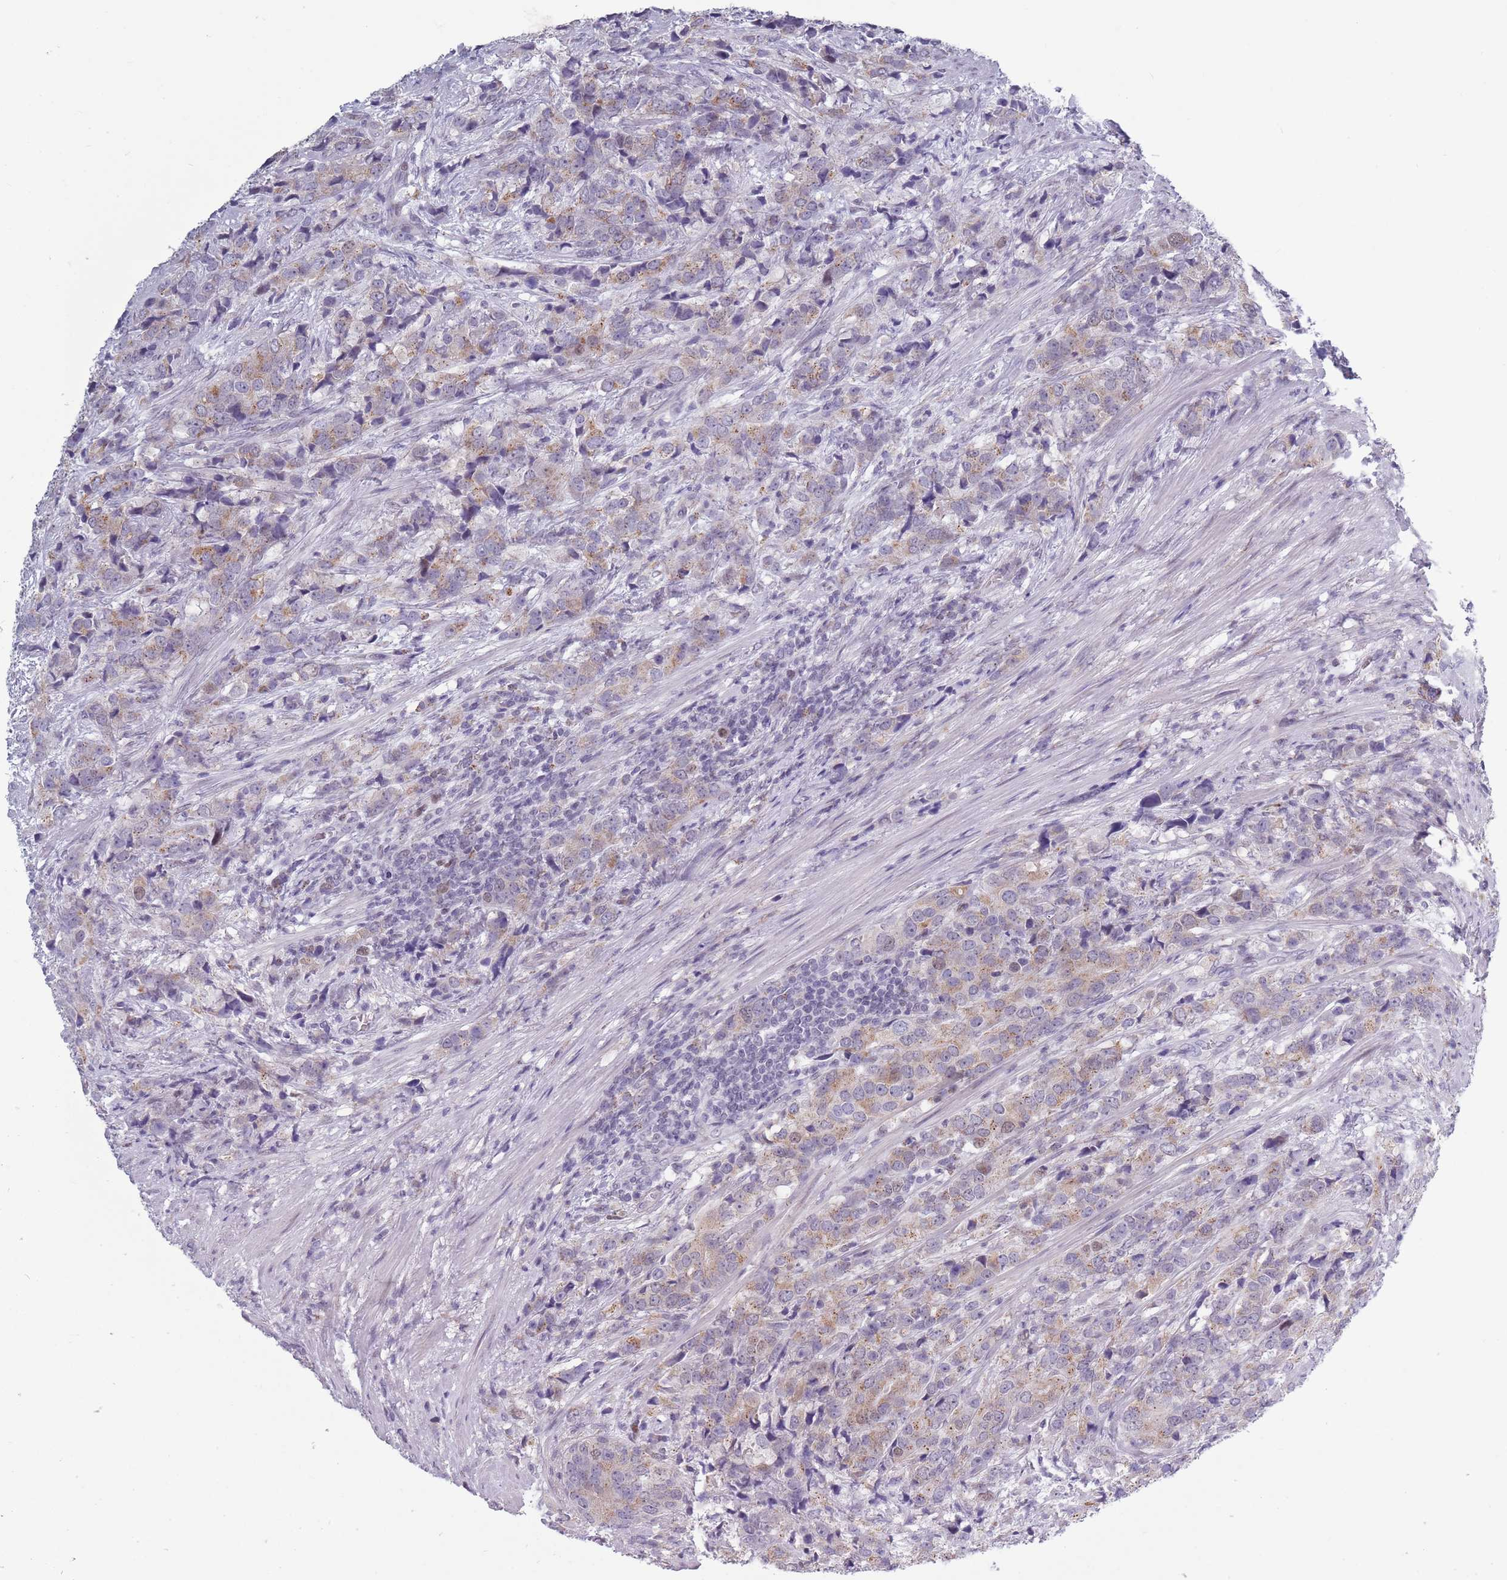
{"staining": {"intensity": "weak", "quantity": "25%-75%", "location": "cytoplasmic/membranous,nuclear"}, "tissue": "prostate cancer", "cell_type": "Tumor cells", "image_type": "cancer", "snomed": [{"axis": "morphology", "description": "Adenocarcinoma, High grade"}, {"axis": "topography", "description": "Prostate"}], "caption": "The immunohistochemical stain labels weak cytoplasmic/membranous and nuclear staining in tumor cells of prostate high-grade adenocarcinoma tissue. (IHC, brightfield microscopy, high magnification).", "gene": "ZKSCAN2", "patient": {"sex": "male", "age": 62}}